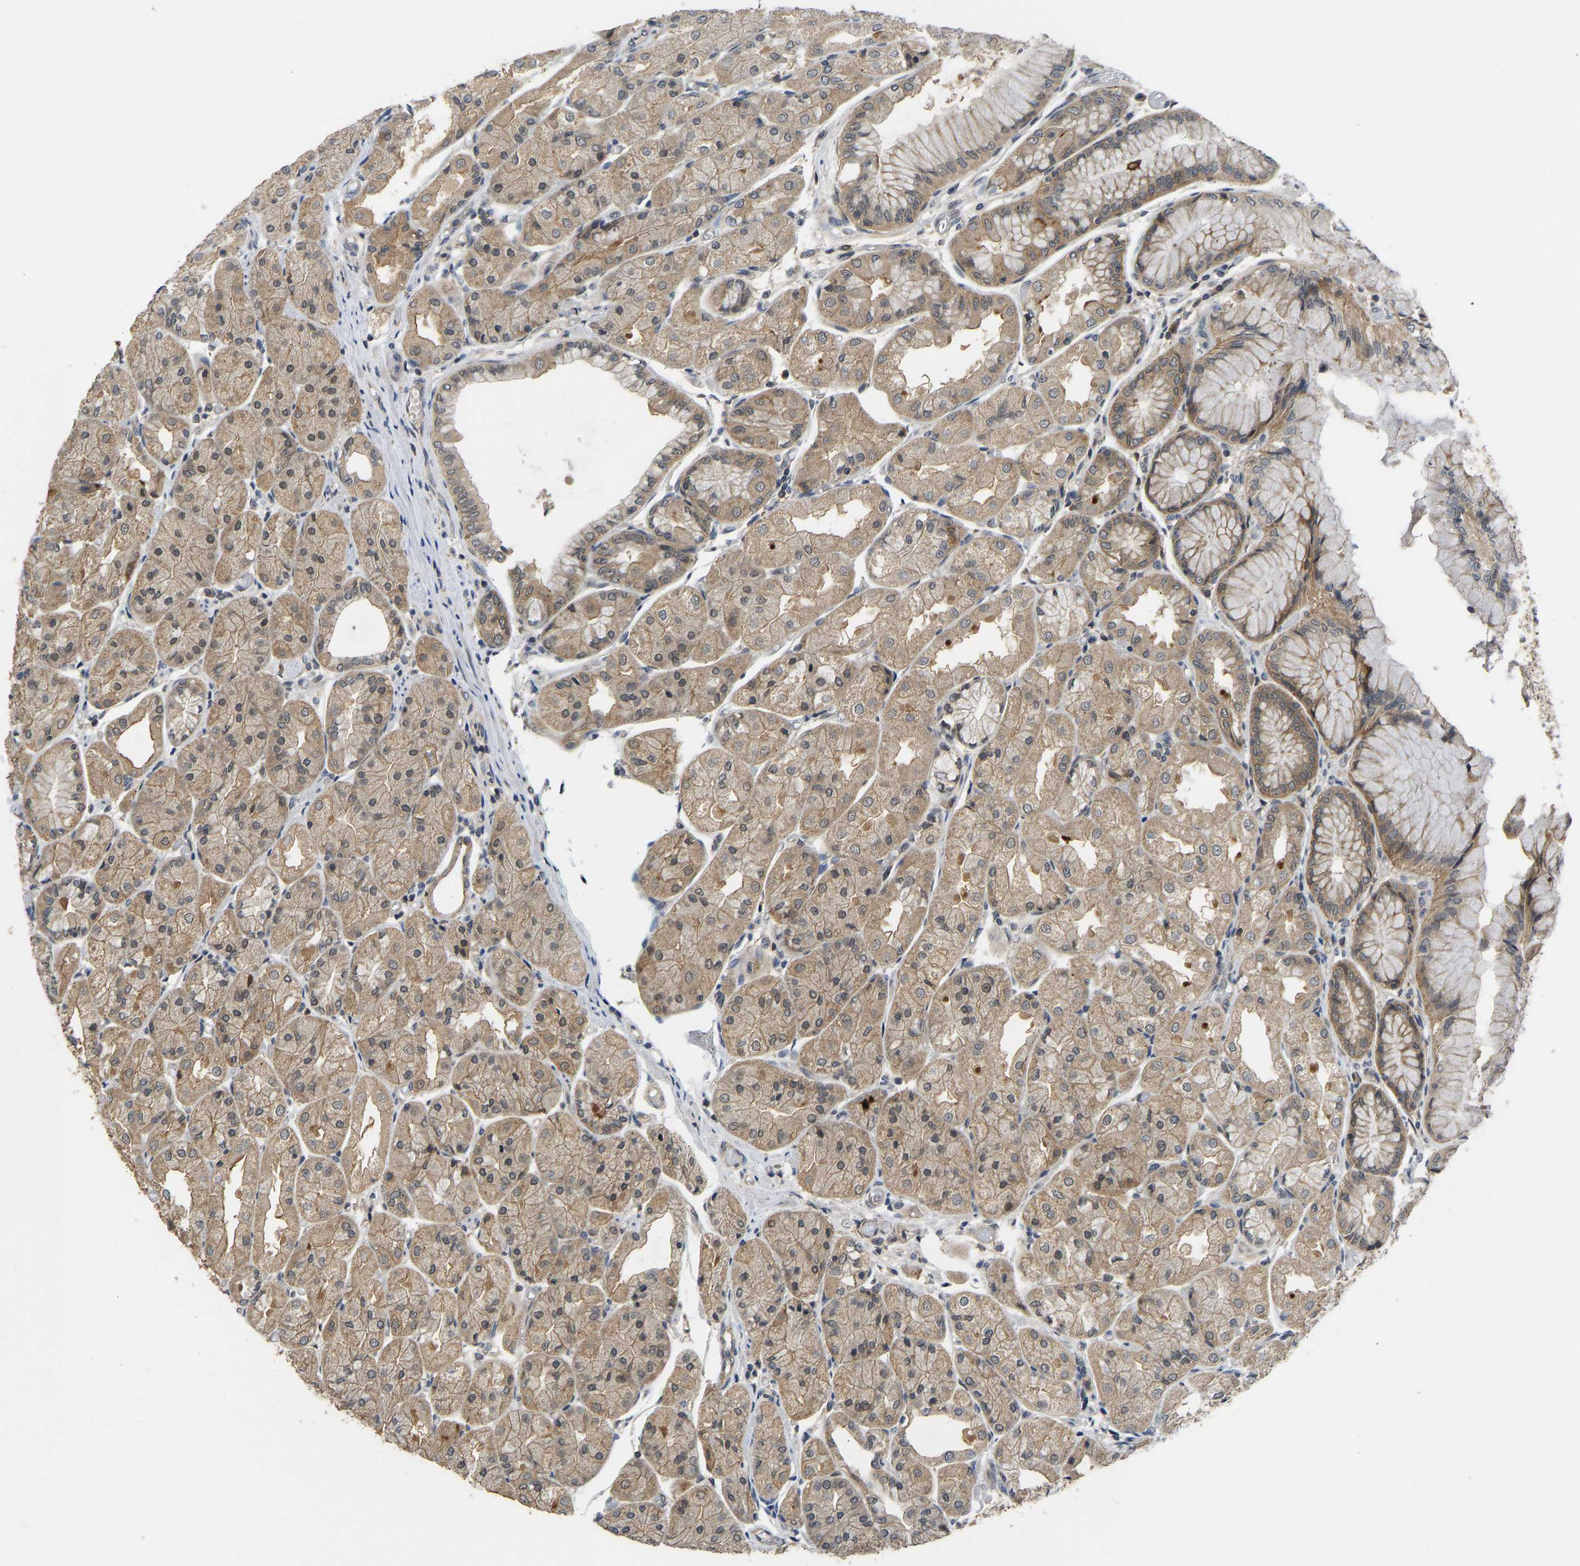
{"staining": {"intensity": "moderate", "quantity": ">75%", "location": "cytoplasmic/membranous"}, "tissue": "stomach", "cell_type": "Glandular cells", "image_type": "normal", "snomed": [{"axis": "morphology", "description": "Normal tissue, NOS"}, {"axis": "topography", "description": "Stomach, upper"}], "caption": "The micrograph demonstrates immunohistochemical staining of benign stomach. There is moderate cytoplasmic/membranous positivity is appreciated in about >75% of glandular cells.", "gene": "NDRG3", "patient": {"sex": "male", "age": 72}}